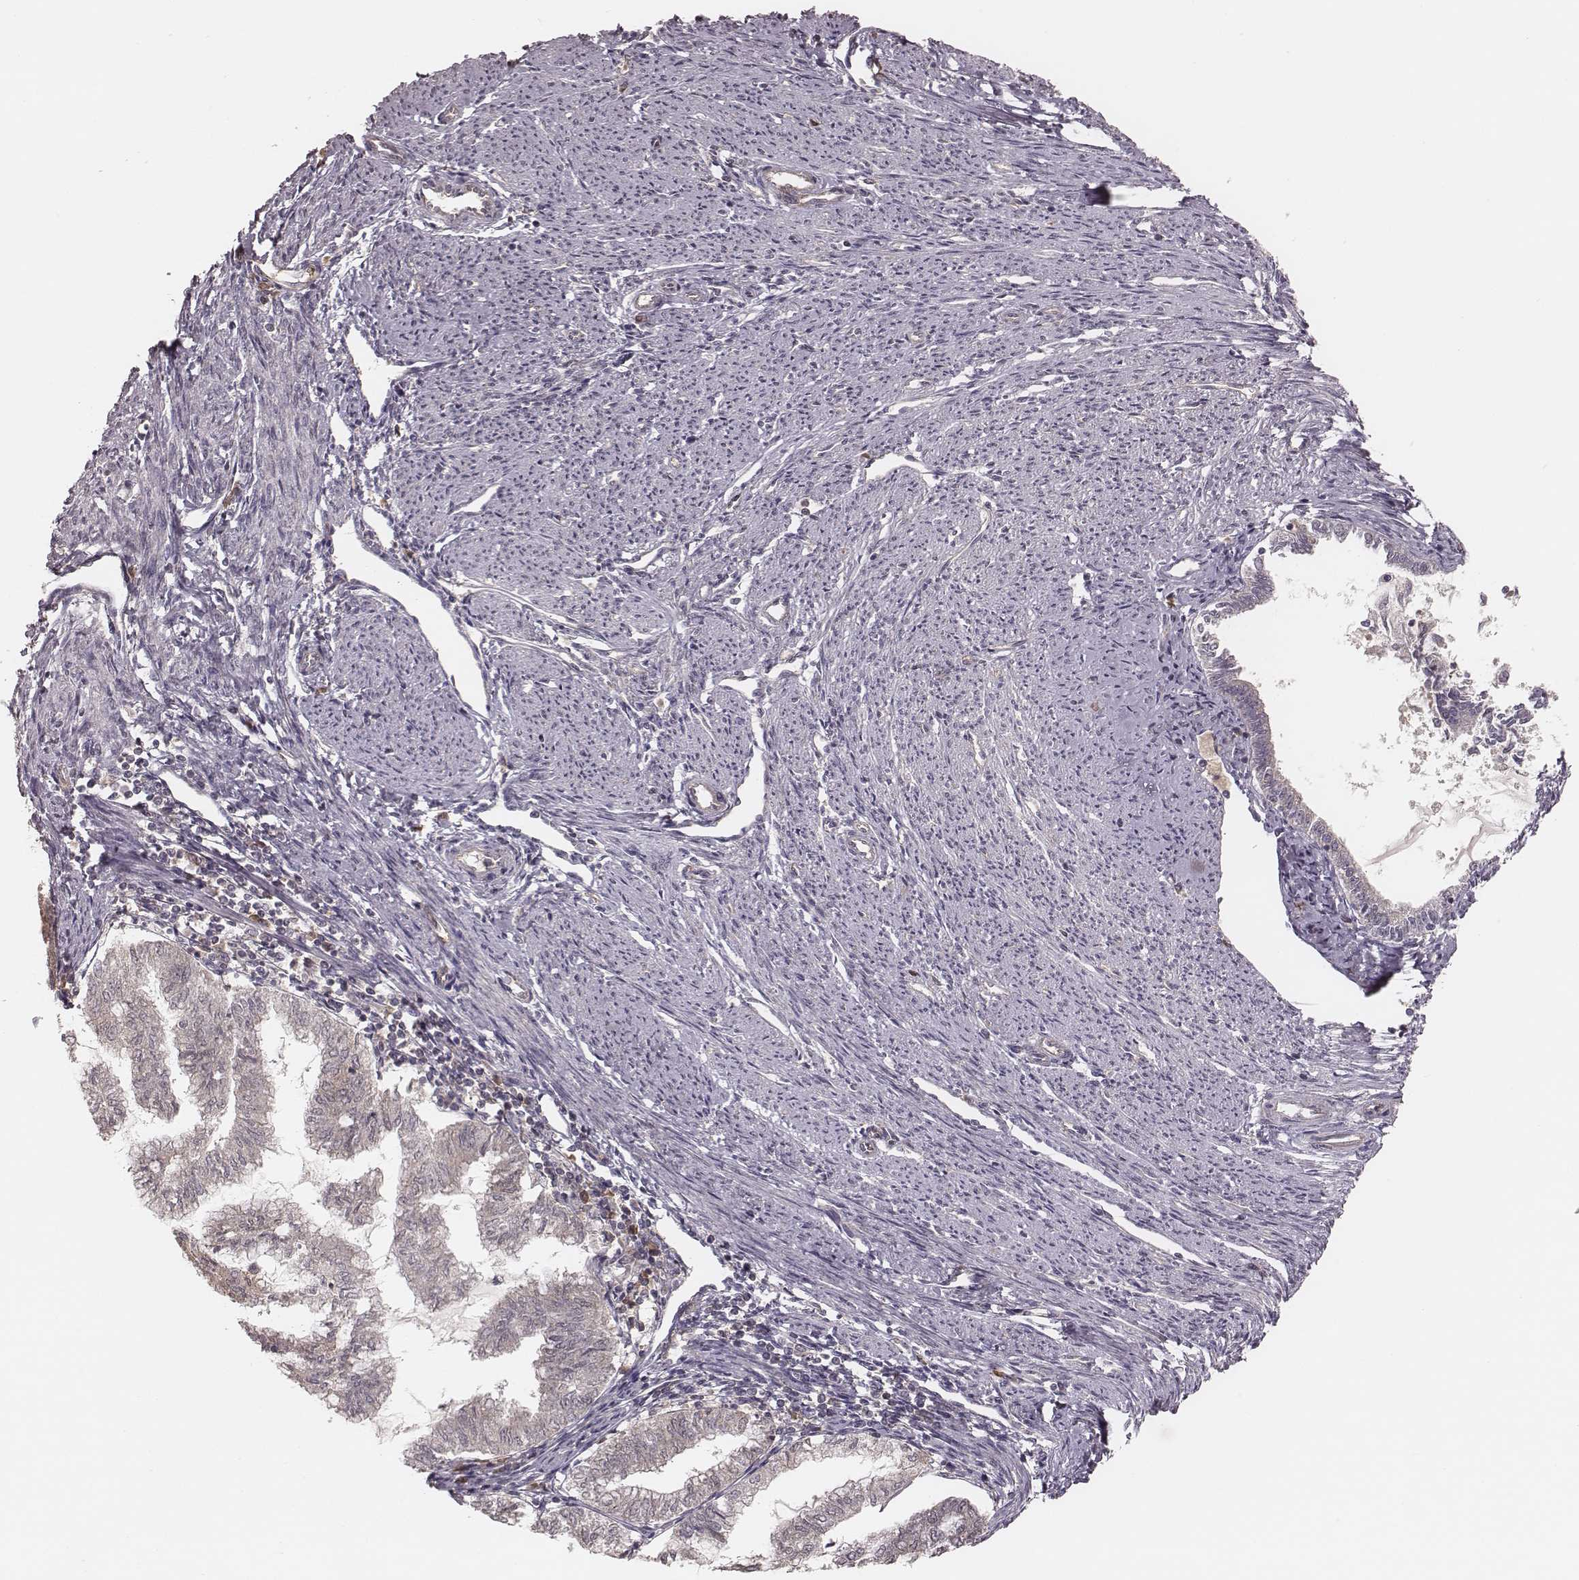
{"staining": {"intensity": "negative", "quantity": "none", "location": "none"}, "tissue": "endometrial cancer", "cell_type": "Tumor cells", "image_type": "cancer", "snomed": [{"axis": "morphology", "description": "Adenocarcinoma, NOS"}, {"axis": "topography", "description": "Endometrium"}], "caption": "Protein analysis of adenocarcinoma (endometrial) displays no significant positivity in tumor cells. (DAB immunohistochemistry, high magnification).", "gene": "CARS1", "patient": {"sex": "female", "age": 79}}